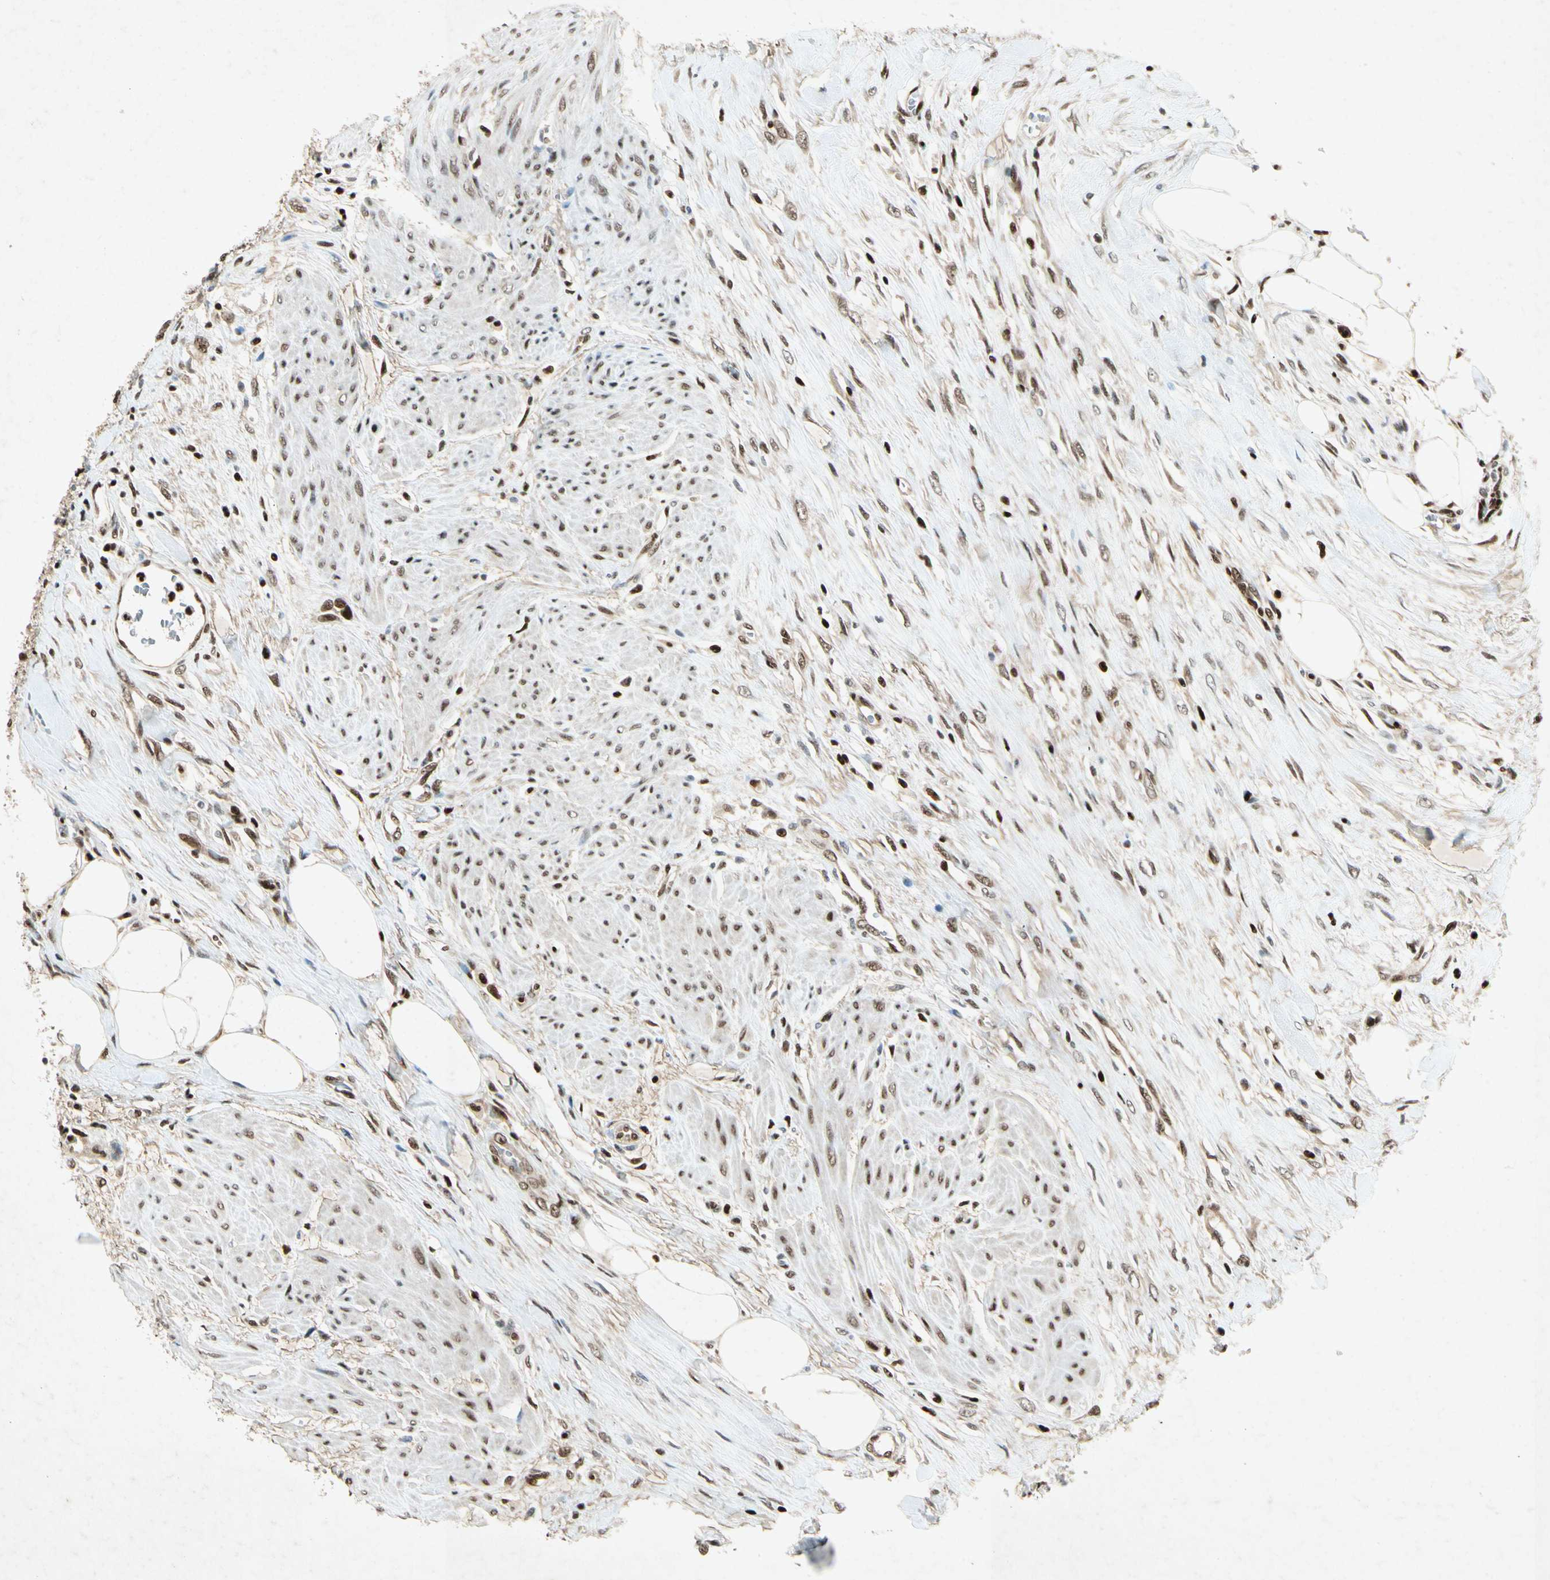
{"staining": {"intensity": "strong", "quantity": ">75%", "location": "nuclear"}, "tissue": "urothelial cancer", "cell_type": "Tumor cells", "image_type": "cancer", "snomed": [{"axis": "morphology", "description": "Urothelial carcinoma, High grade"}, {"axis": "topography", "description": "Urinary bladder"}], "caption": "Human urothelial cancer stained with a brown dye reveals strong nuclear positive staining in approximately >75% of tumor cells.", "gene": "RNF43", "patient": {"sex": "male", "age": 35}}